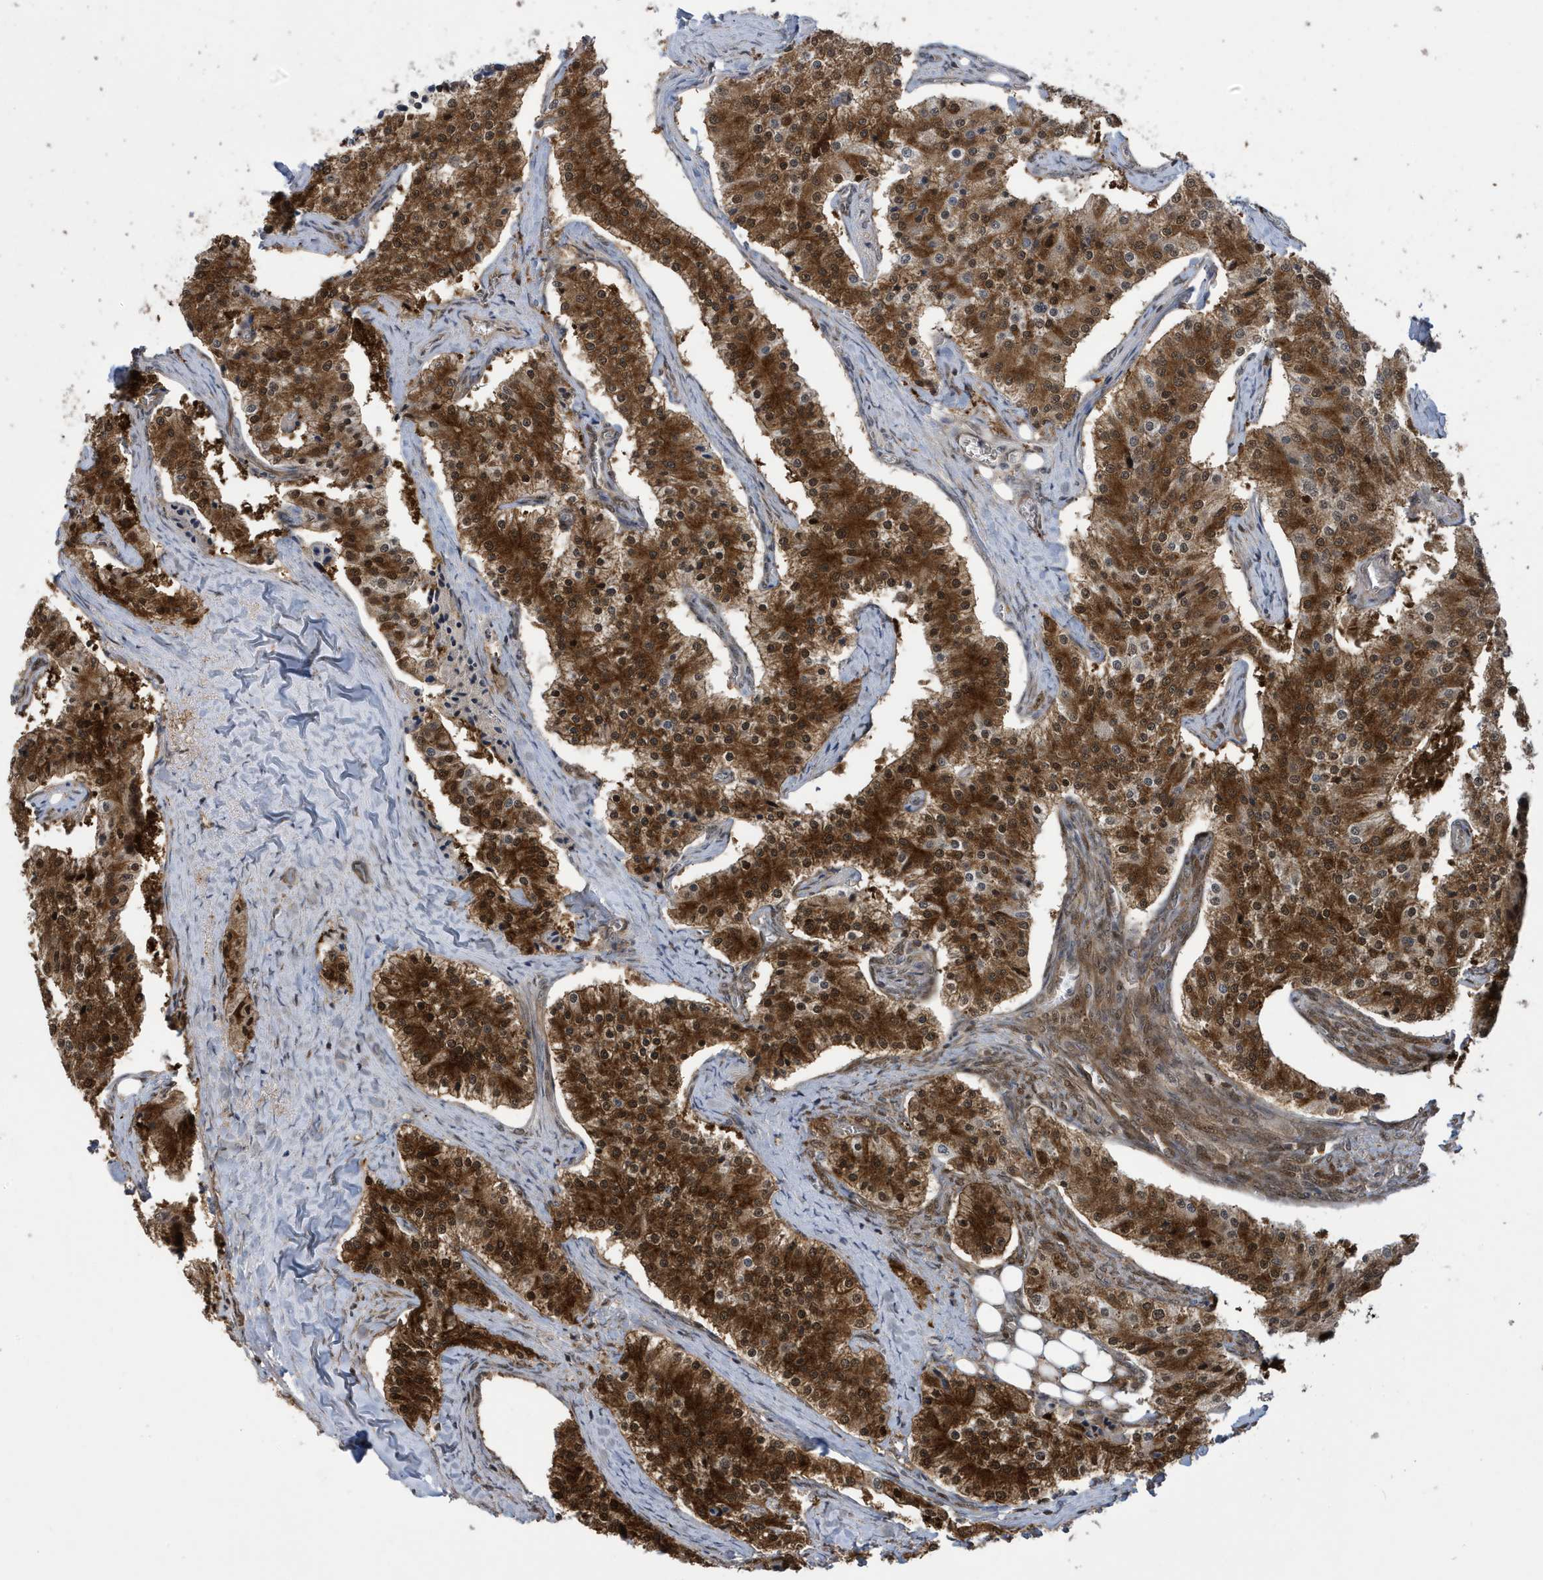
{"staining": {"intensity": "strong", "quantity": ">75%", "location": "cytoplasmic/membranous"}, "tissue": "carcinoid", "cell_type": "Tumor cells", "image_type": "cancer", "snomed": [{"axis": "morphology", "description": "Carcinoid, malignant, NOS"}, {"axis": "topography", "description": "Colon"}], "caption": "Malignant carcinoid stained with DAB (3,3'-diaminobenzidine) immunohistochemistry exhibits high levels of strong cytoplasmic/membranous expression in approximately >75% of tumor cells. Immunohistochemistry (ihc) stains the protein of interest in brown and the nuclei are stained blue.", "gene": "UBQLN1", "patient": {"sex": "female", "age": 52}}